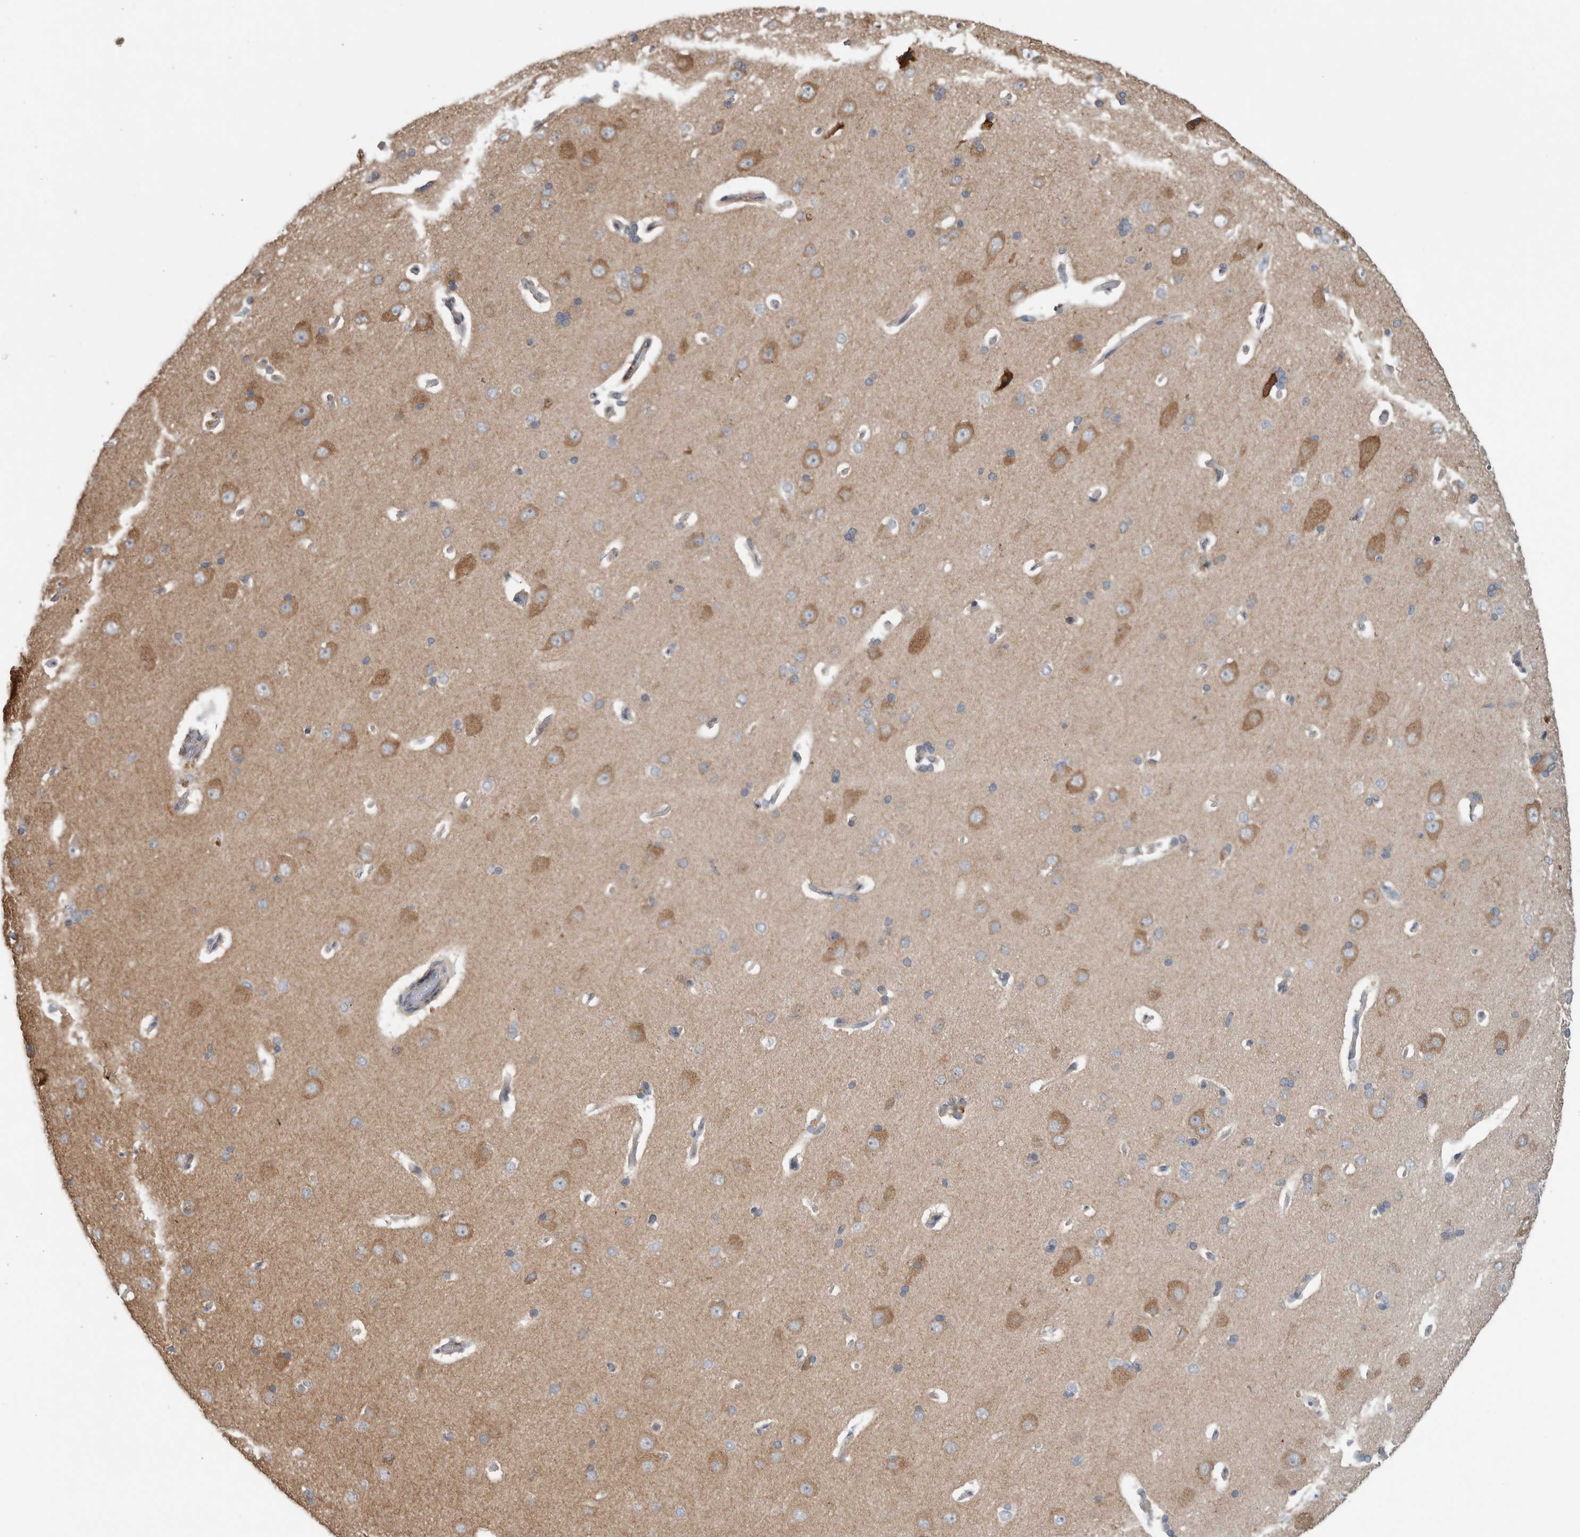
{"staining": {"intensity": "negative", "quantity": "none", "location": "none"}, "tissue": "cerebral cortex", "cell_type": "Endothelial cells", "image_type": "normal", "snomed": [{"axis": "morphology", "description": "Normal tissue, NOS"}, {"axis": "topography", "description": "Cerebral cortex"}], "caption": "The histopathology image shows no significant positivity in endothelial cells of cerebral cortex.", "gene": "TARBP1", "patient": {"sex": "male", "age": 62}}